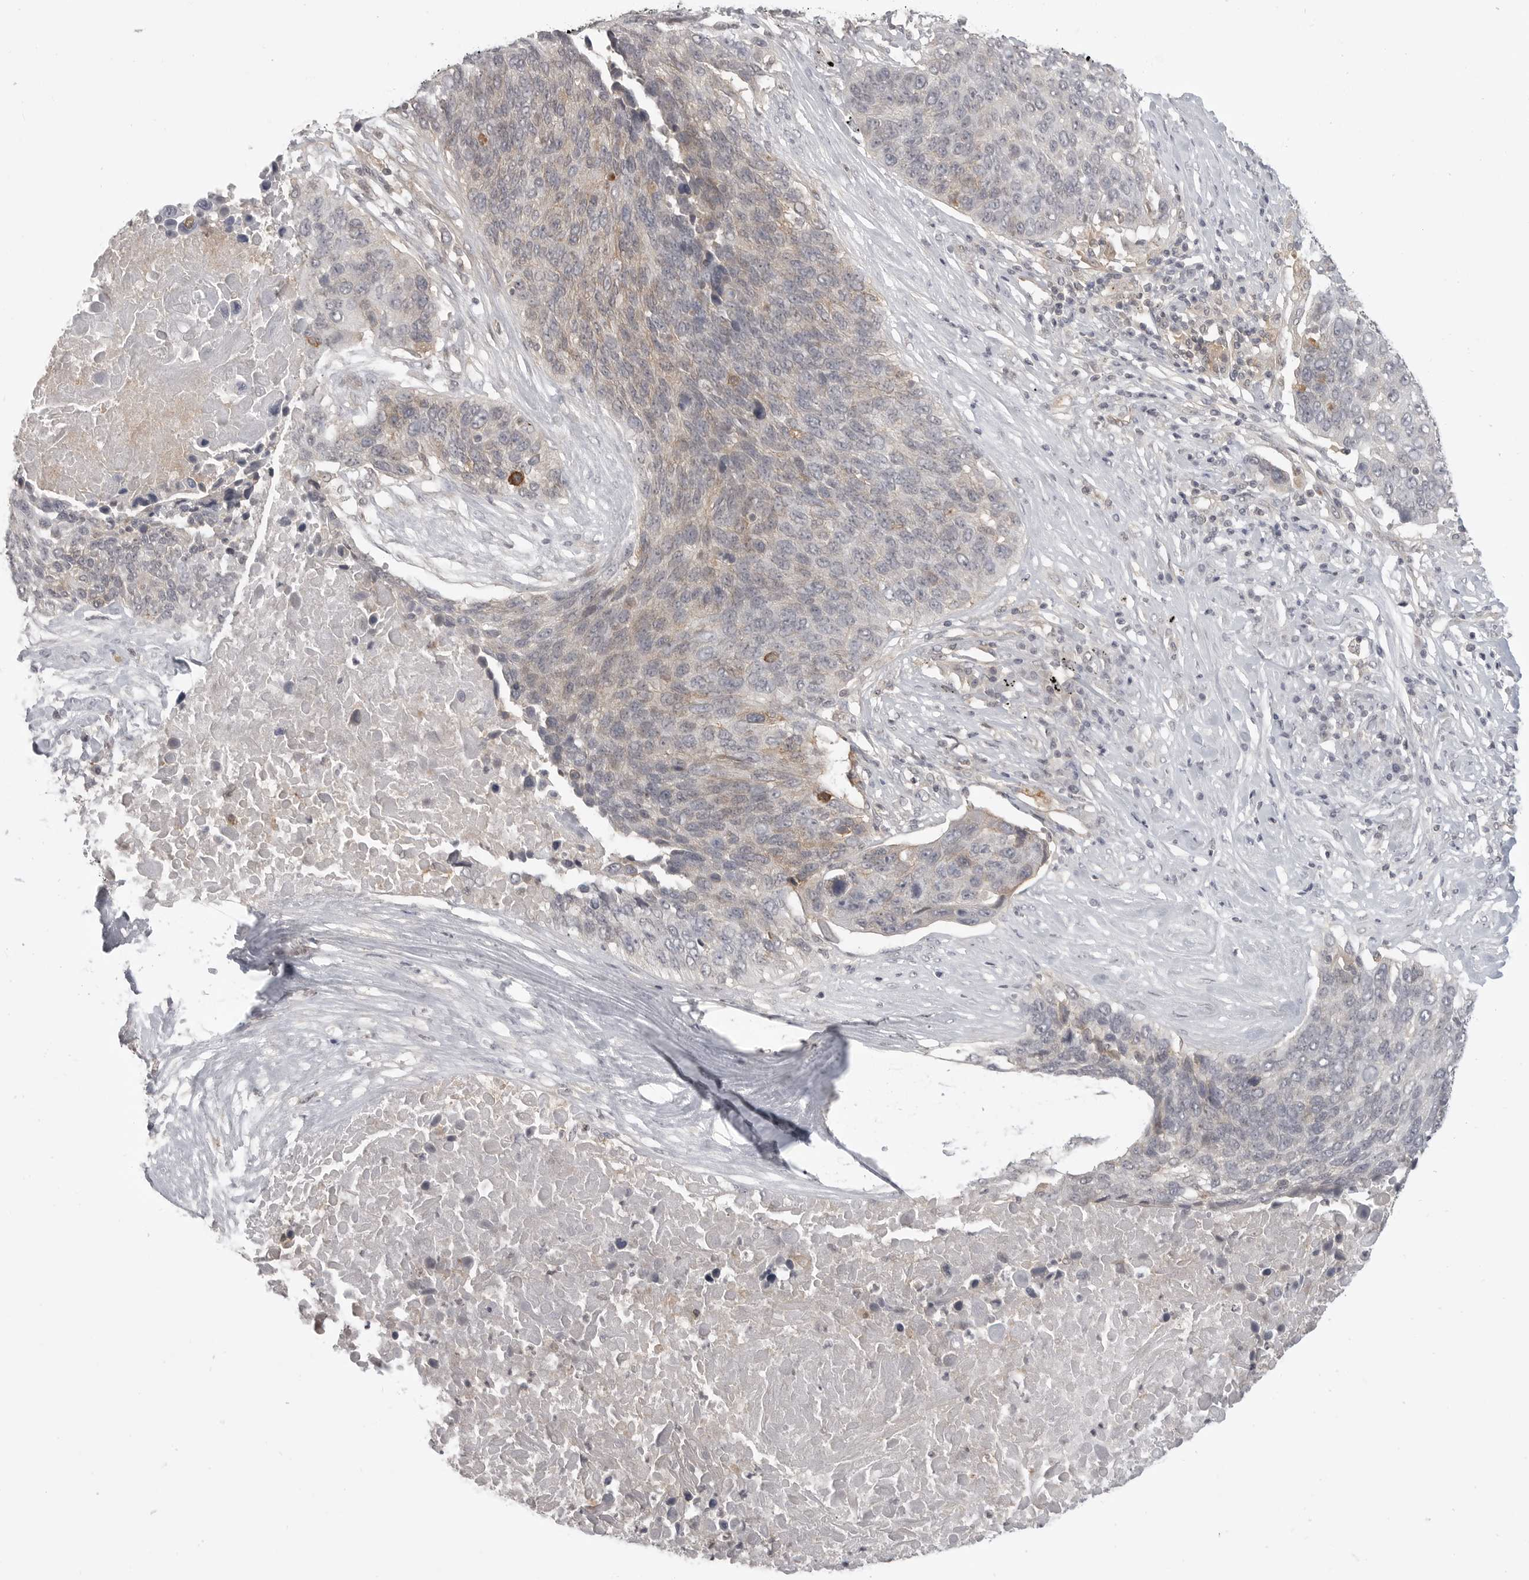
{"staining": {"intensity": "moderate", "quantity": "<25%", "location": "cytoplasmic/membranous"}, "tissue": "lung cancer", "cell_type": "Tumor cells", "image_type": "cancer", "snomed": [{"axis": "morphology", "description": "Squamous cell carcinoma, NOS"}, {"axis": "topography", "description": "Lung"}], "caption": "Immunohistochemistry (IHC) image of neoplastic tissue: human squamous cell carcinoma (lung) stained using immunohistochemistry shows low levels of moderate protein expression localized specifically in the cytoplasmic/membranous of tumor cells, appearing as a cytoplasmic/membranous brown color.", "gene": "IFNGR1", "patient": {"sex": "male", "age": 66}}